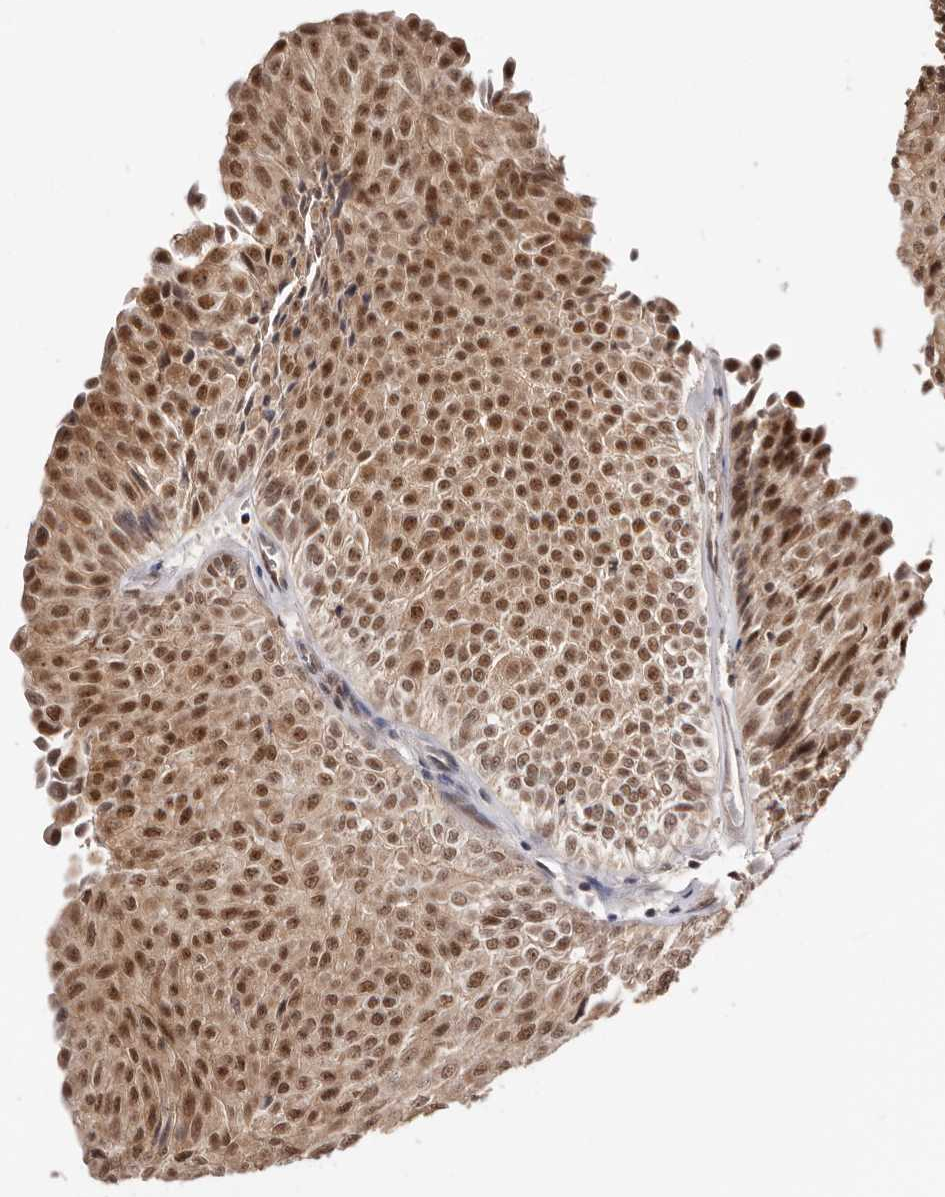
{"staining": {"intensity": "moderate", "quantity": ">75%", "location": "cytoplasmic/membranous,nuclear"}, "tissue": "urothelial cancer", "cell_type": "Tumor cells", "image_type": "cancer", "snomed": [{"axis": "morphology", "description": "Urothelial carcinoma, Low grade"}, {"axis": "topography", "description": "Urinary bladder"}], "caption": "Urothelial cancer stained with a brown dye displays moderate cytoplasmic/membranous and nuclear positive positivity in about >75% of tumor cells.", "gene": "MED8", "patient": {"sex": "male", "age": 78}}